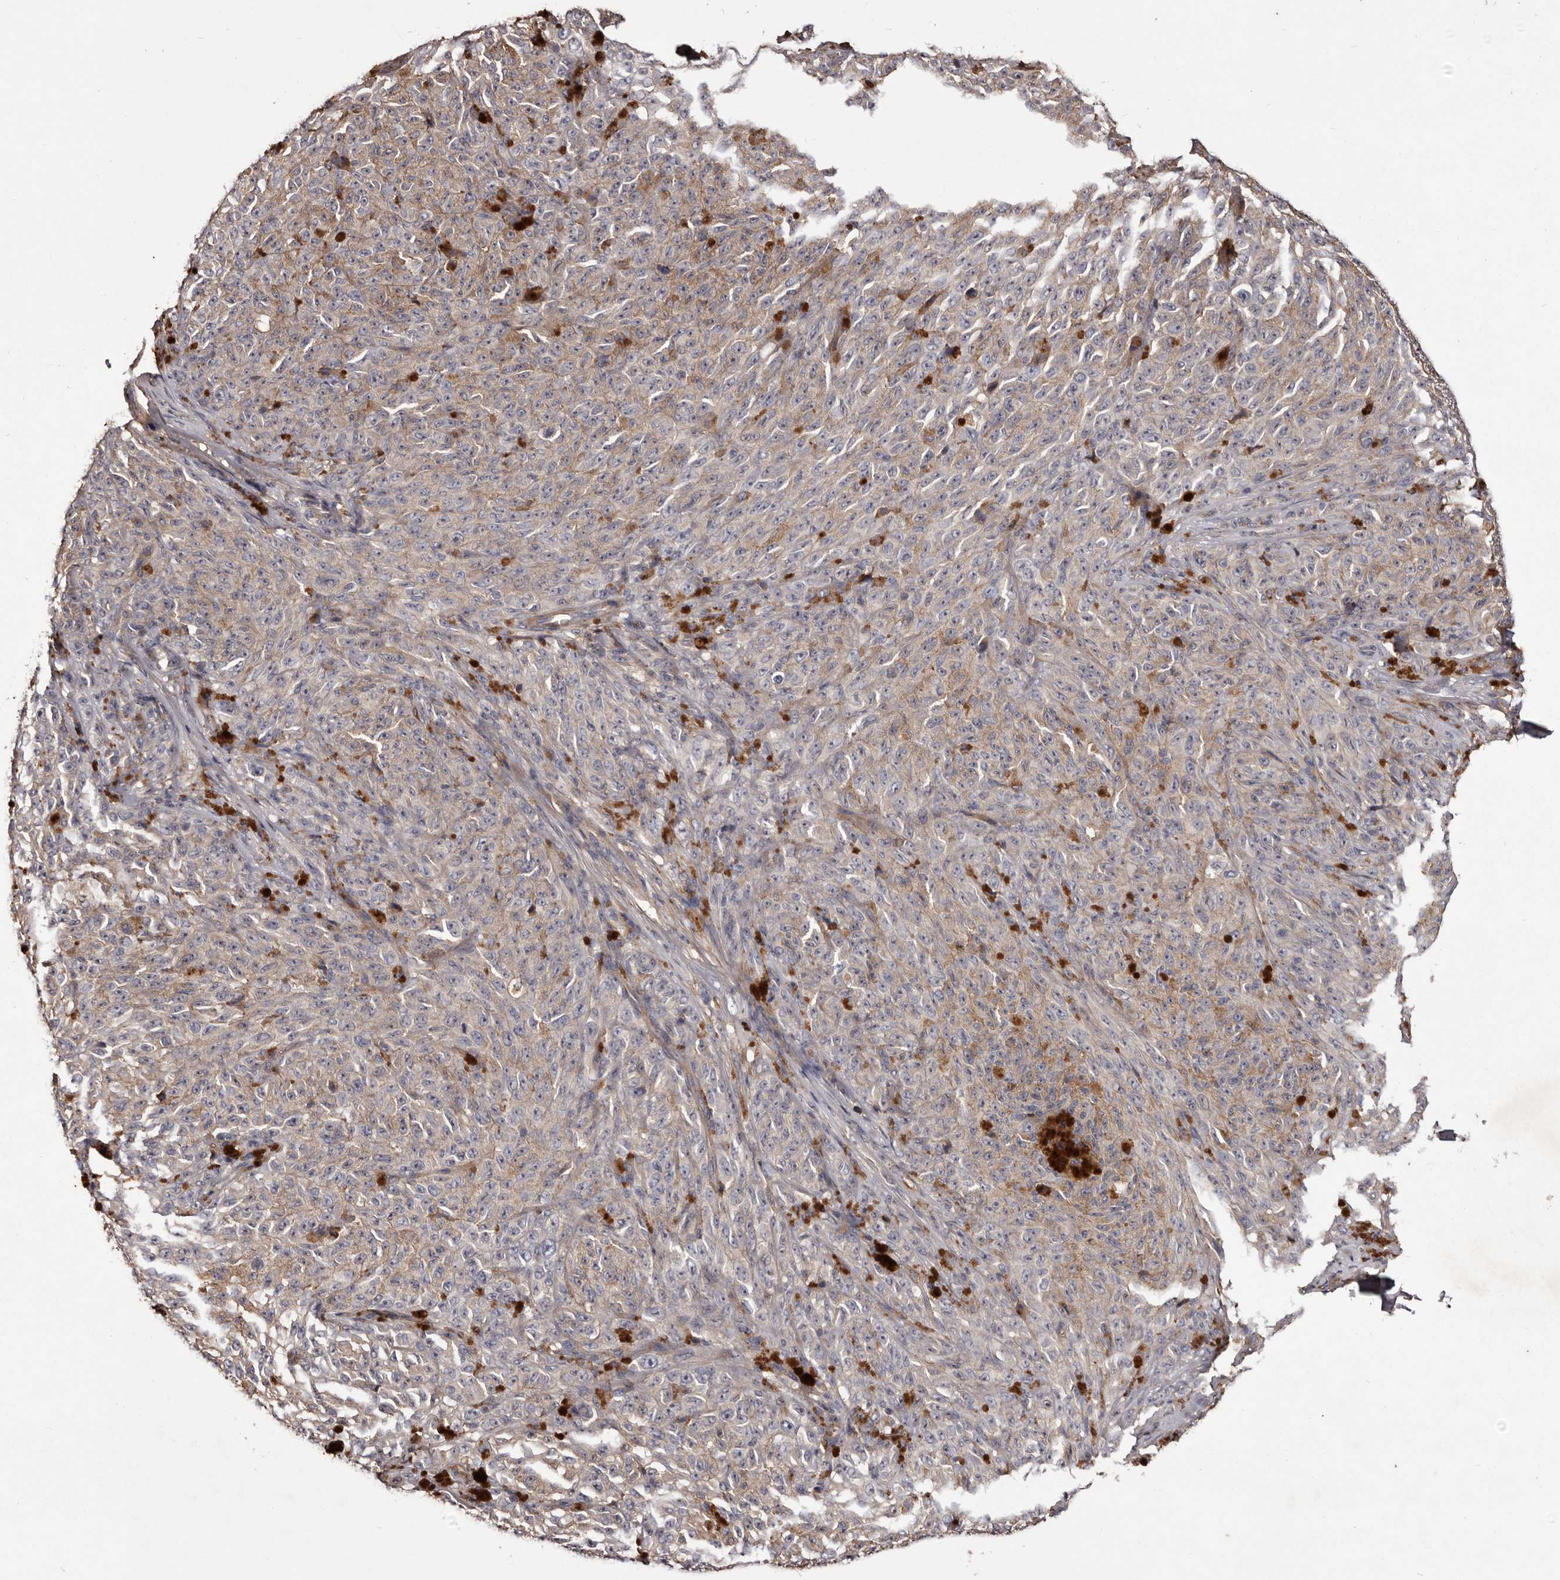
{"staining": {"intensity": "negative", "quantity": "none", "location": "none"}, "tissue": "melanoma", "cell_type": "Tumor cells", "image_type": "cancer", "snomed": [{"axis": "morphology", "description": "Malignant melanoma, NOS"}, {"axis": "topography", "description": "Skin"}], "caption": "Tumor cells are negative for protein expression in human malignant melanoma.", "gene": "CYP1B1", "patient": {"sex": "female", "age": 82}}